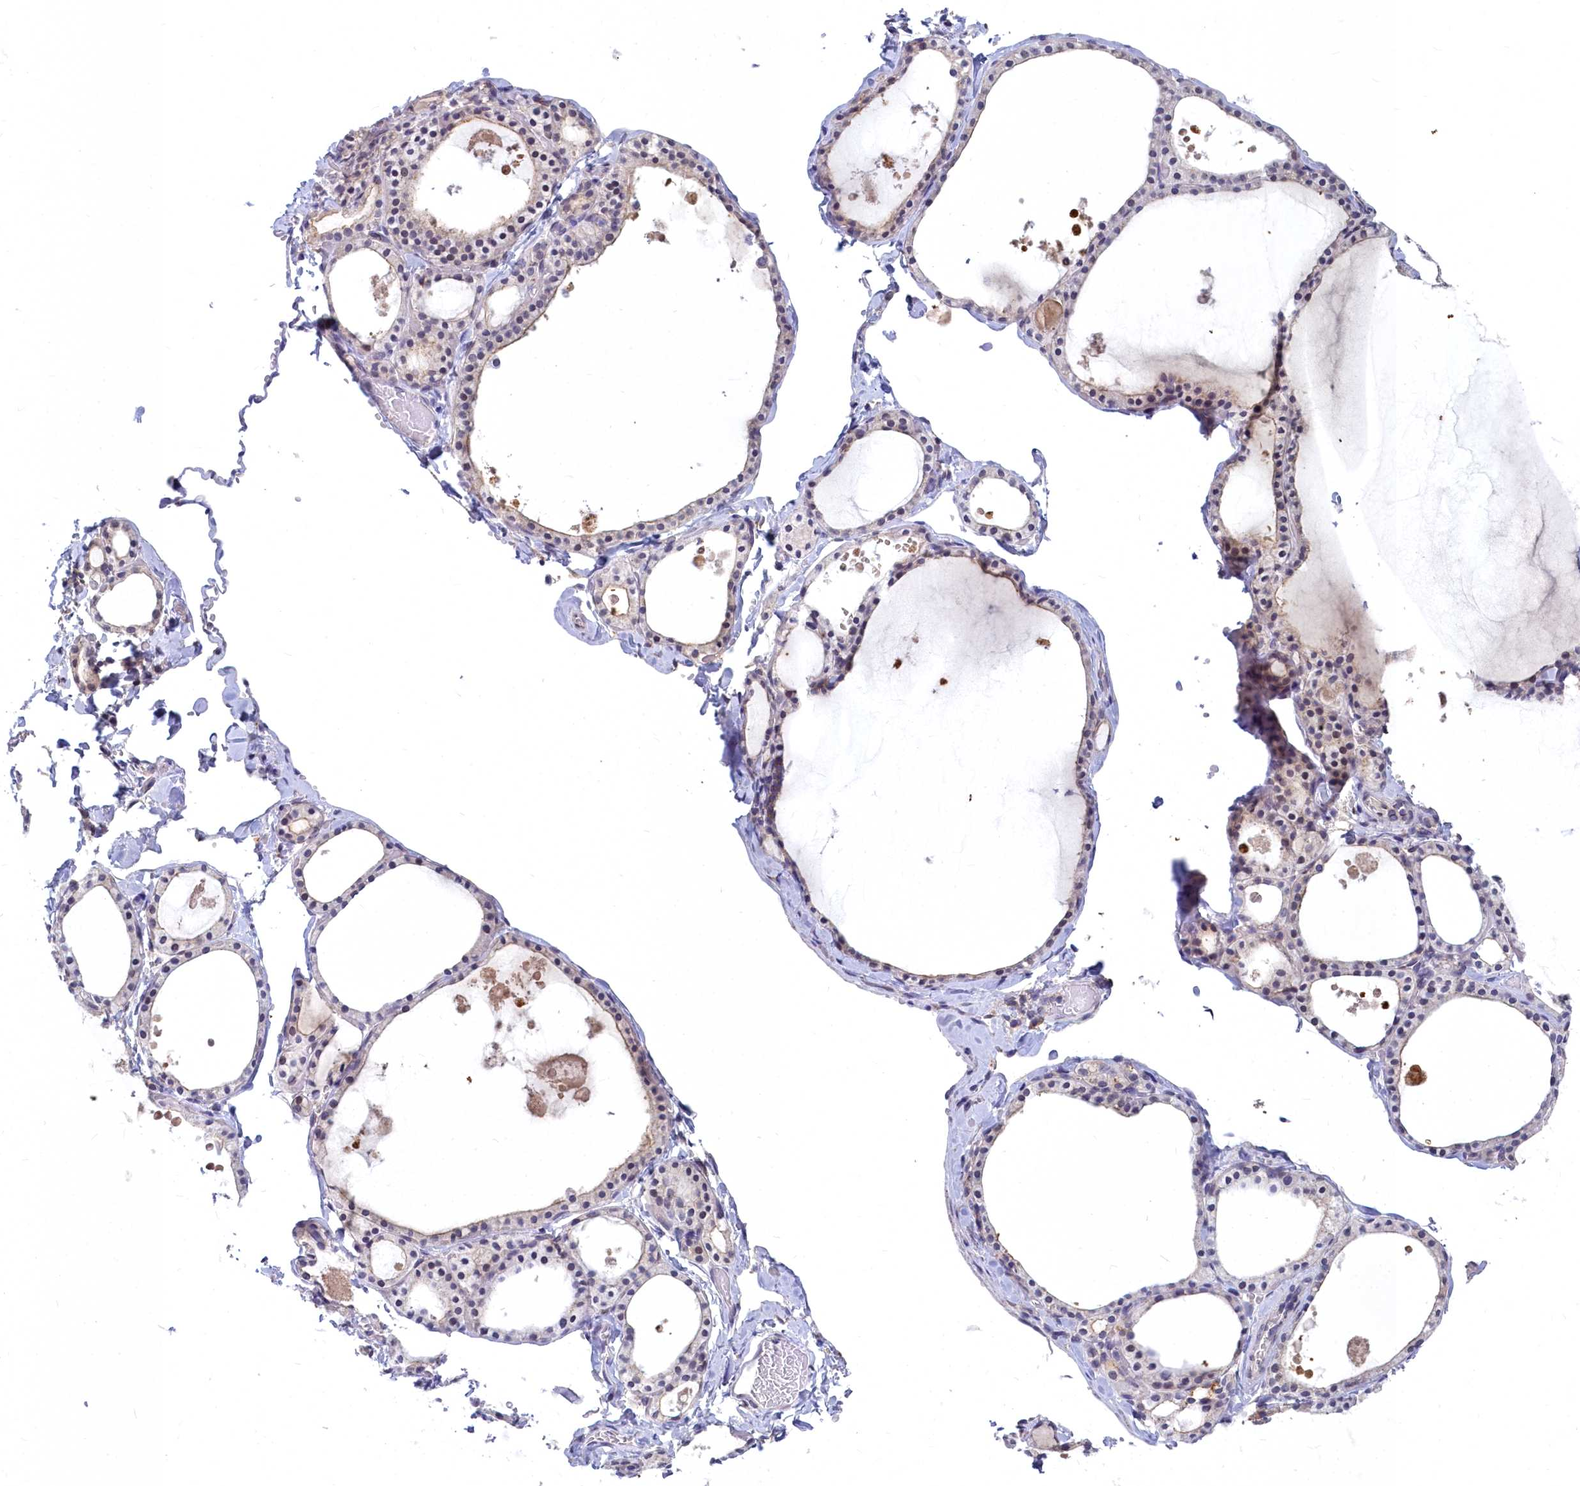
{"staining": {"intensity": "moderate", "quantity": "<25%", "location": "cytoplasmic/membranous"}, "tissue": "thyroid gland", "cell_type": "Glandular cells", "image_type": "normal", "snomed": [{"axis": "morphology", "description": "Normal tissue, NOS"}, {"axis": "topography", "description": "Thyroid gland"}], "caption": "High-power microscopy captured an immunohistochemistry micrograph of benign thyroid gland, revealing moderate cytoplasmic/membranous positivity in about <25% of glandular cells.", "gene": "NOXA1", "patient": {"sex": "male", "age": 56}}